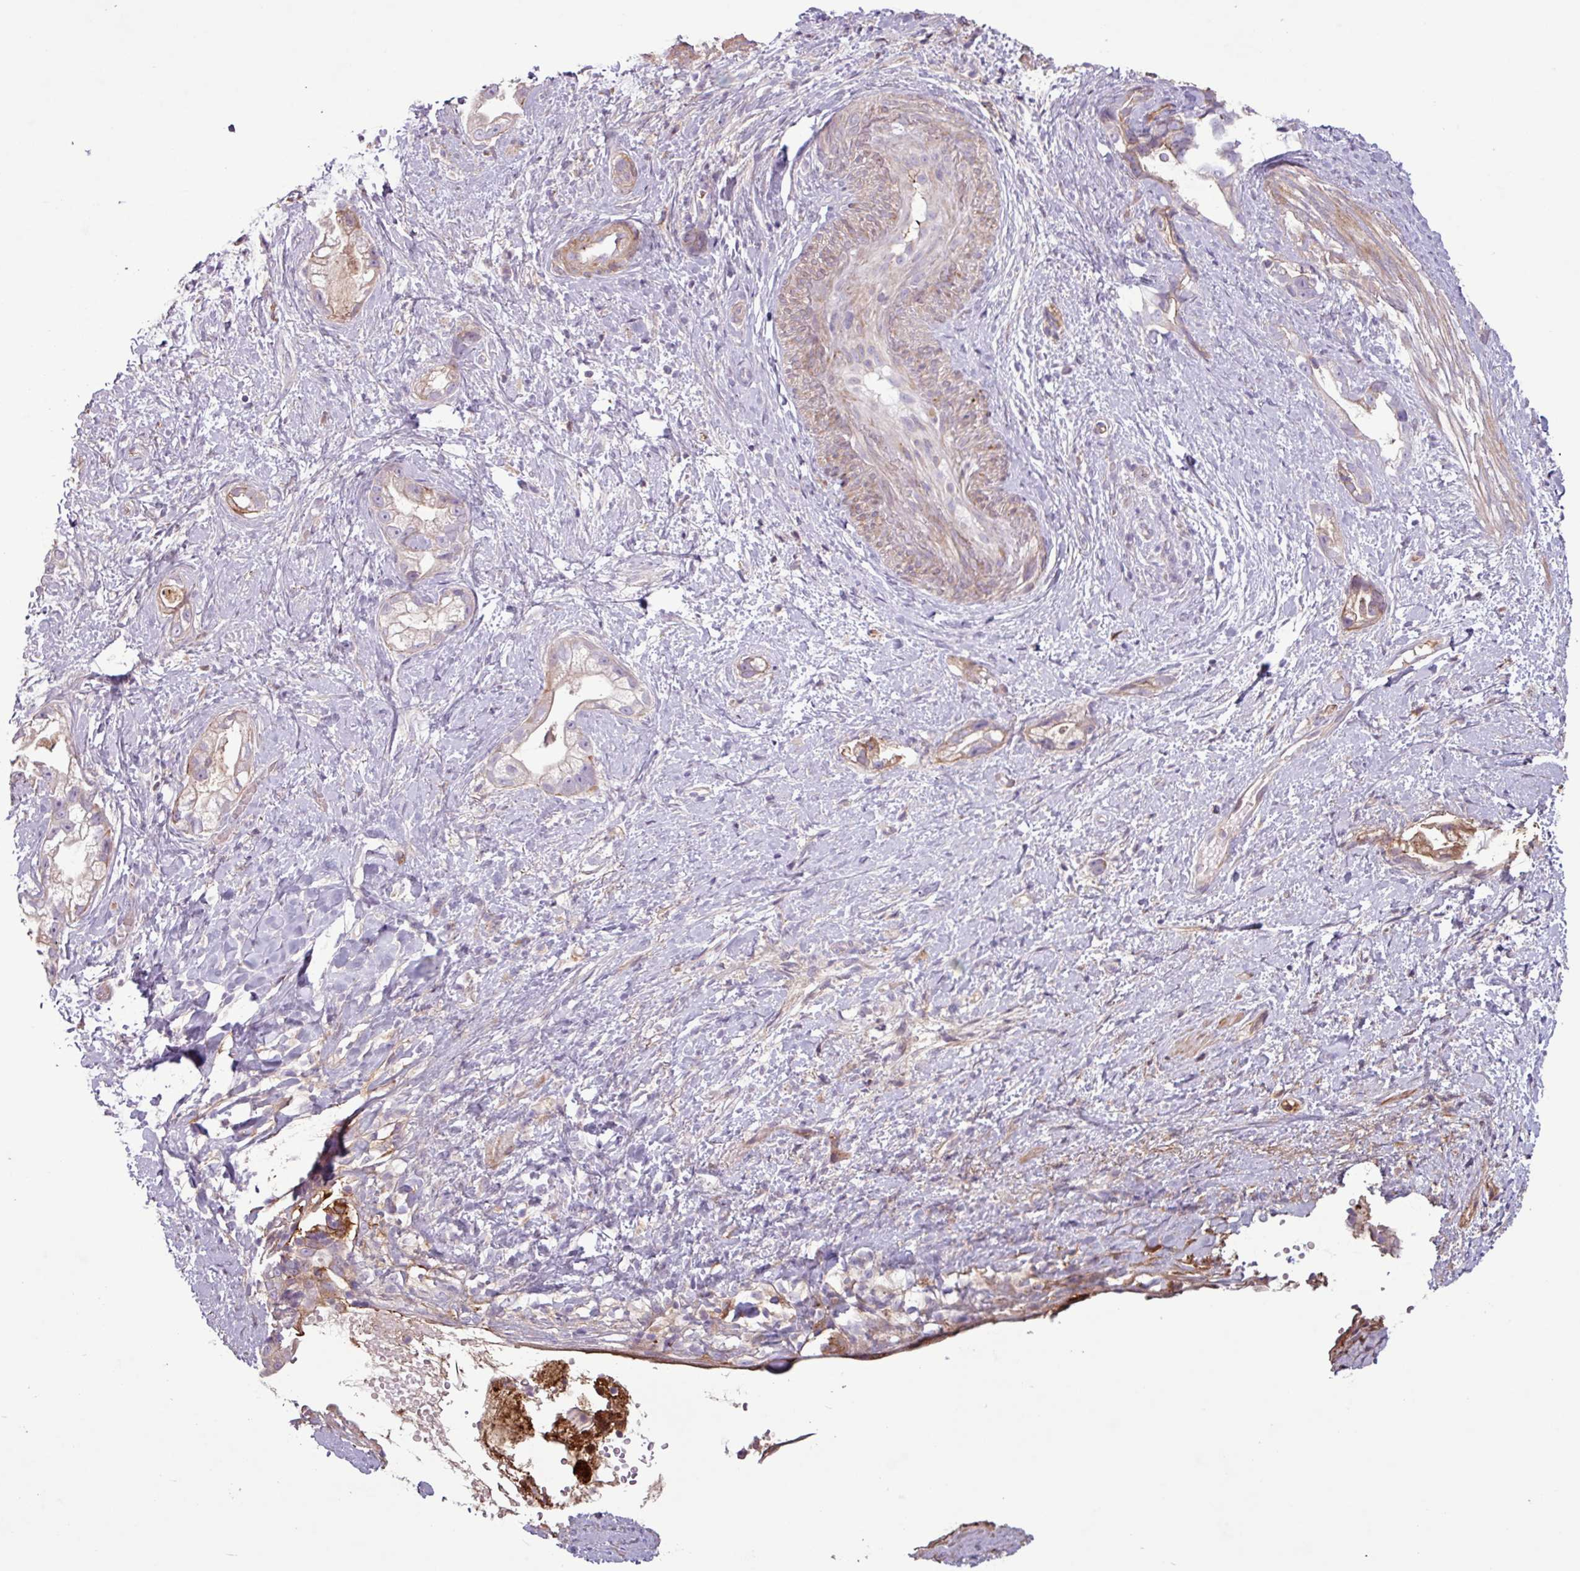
{"staining": {"intensity": "weak", "quantity": "<25%", "location": "cytoplasmic/membranous"}, "tissue": "stomach cancer", "cell_type": "Tumor cells", "image_type": "cancer", "snomed": [{"axis": "morphology", "description": "Adenocarcinoma, NOS"}, {"axis": "topography", "description": "Stomach"}], "caption": "DAB (3,3'-diaminobenzidine) immunohistochemical staining of stomach cancer reveals no significant staining in tumor cells.", "gene": "C4B", "patient": {"sex": "male", "age": 55}}